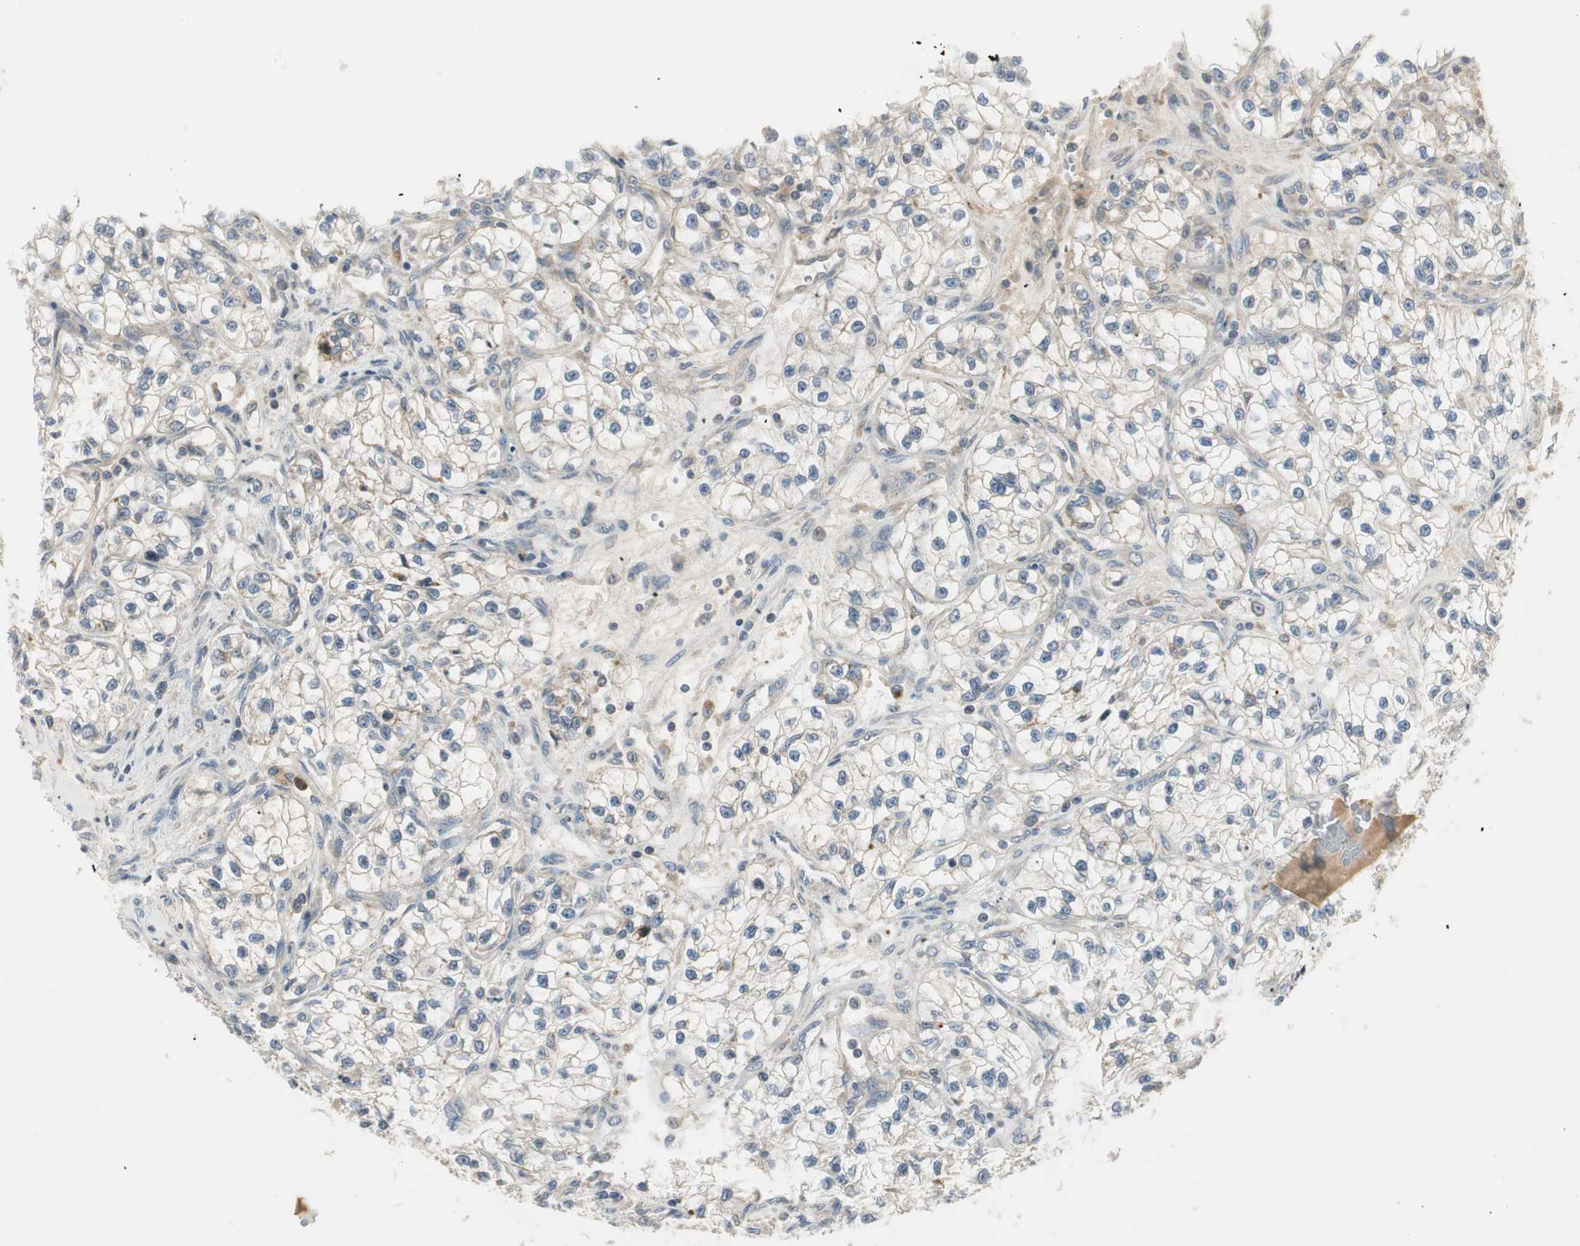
{"staining": {"intensity": "negative", "quantity": "none", "location": "none"}, "tissue": "renal cancer", "cell_type": "Tumor cells", "image_type": "cancer", "snomed": [{"axis": "morphology", "description": "Adenocarcinoma, NOS"}, {"axis": "topography", "description": "Kidney"}], "caption": "This is an immunohistochemistry (IHC) image of human renal cancer (adenocarcinoma). There is no positivity in tumor cells.", "gene": "SFRP1", "patient": {"sex": "female", "age": 57}}